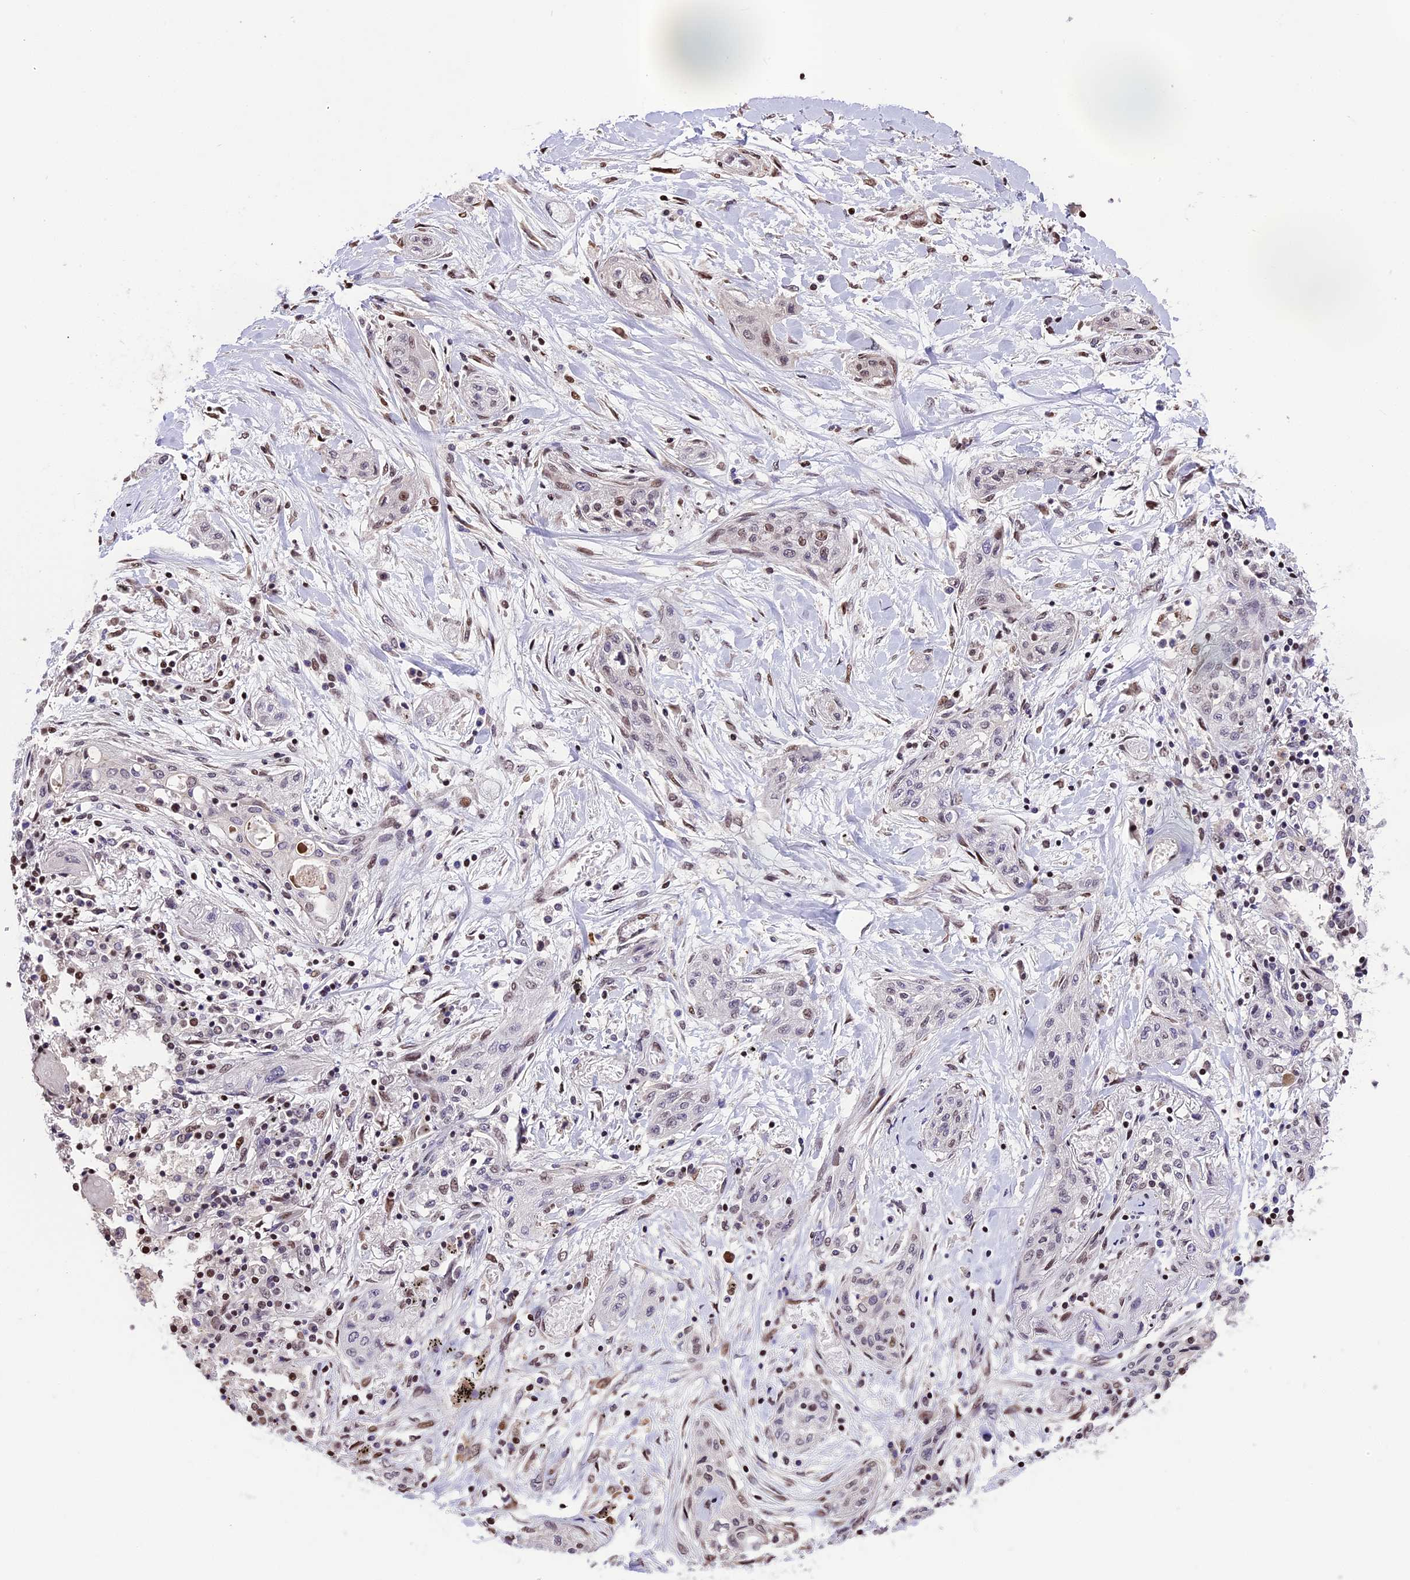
{"staining": {"intensity": "weak", "quantity": "25%-75%", "location": "nuclear"}, "tissue": "lung cancer", "cell_type": "Tumor cells", "image_type": "cancer", "snomed": [{"axis": "morphology", "description": "Squamous cell carcinoma, NOS"}, {"axis": "topography", "description": "Lung"}], "caption": "Immunohistochemical staining of human squamous cell carcinoma (lung) reveals low levels of weak nuclear staining in approximately 25%-75% of tumor cells.", "gene": "POLR3E", "patient": {"sex": "female", "age": 47}}